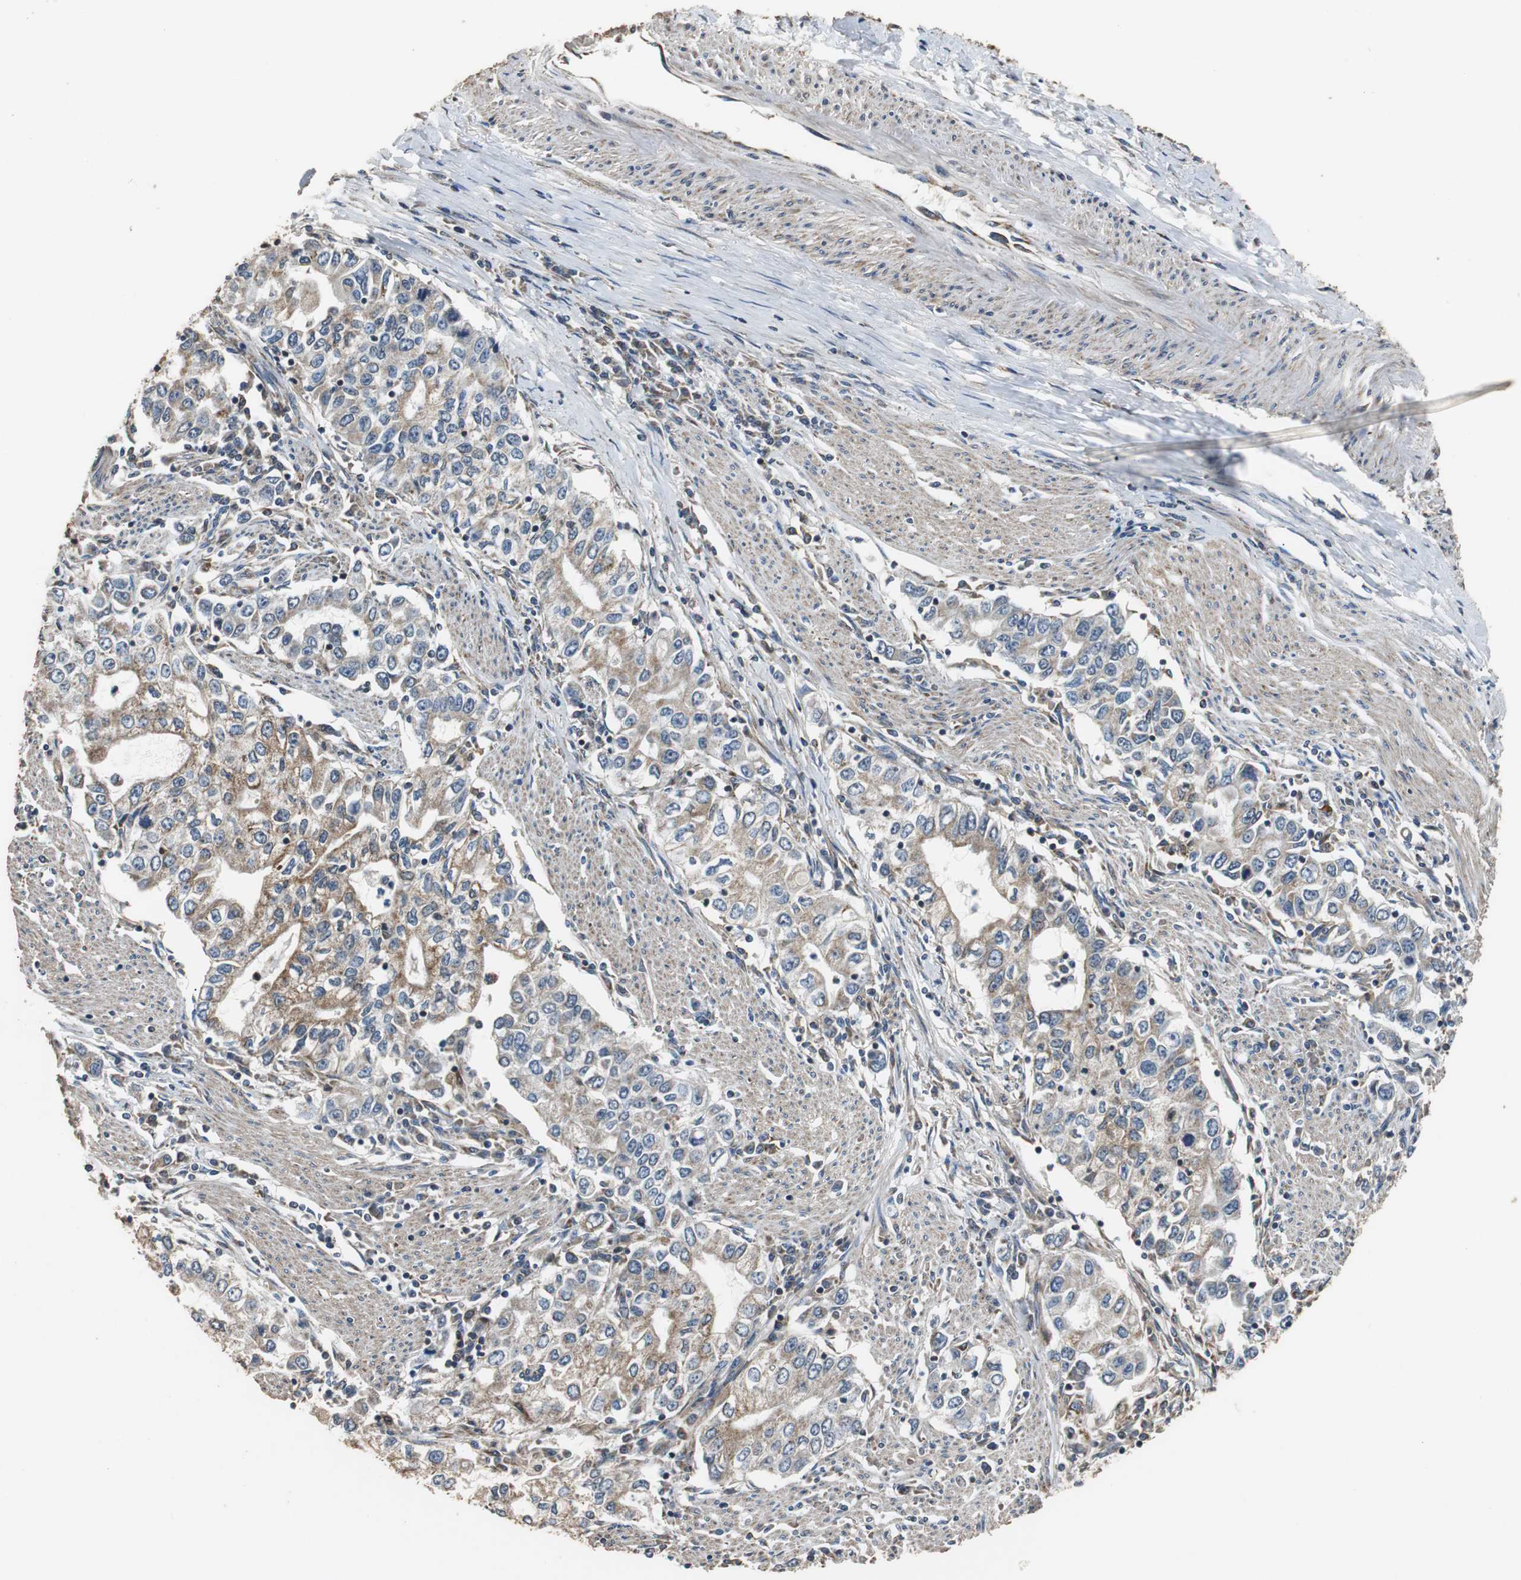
{"staining": {"intensity": "moderate", "quantity": ">75%", "location": "cytoplasmic/membranous"}, "tissue": "stomach cancer", "cell_type": "Tumor cells", "image_type": "cancer", "snomed": [{"axis": "morphology", "description": "Adenocarcinoma, NOS"}, {"axis": "topography", "description": "Stomach, lower"}], "caption": "About >75% of tumor cells in stomach cancer show moderate cytoplasmic/membranous protein expression as visualized by brown immunohistochemical staining.", "gene": "HMGCL", "patient": {"sex": "female", "age": 72}}